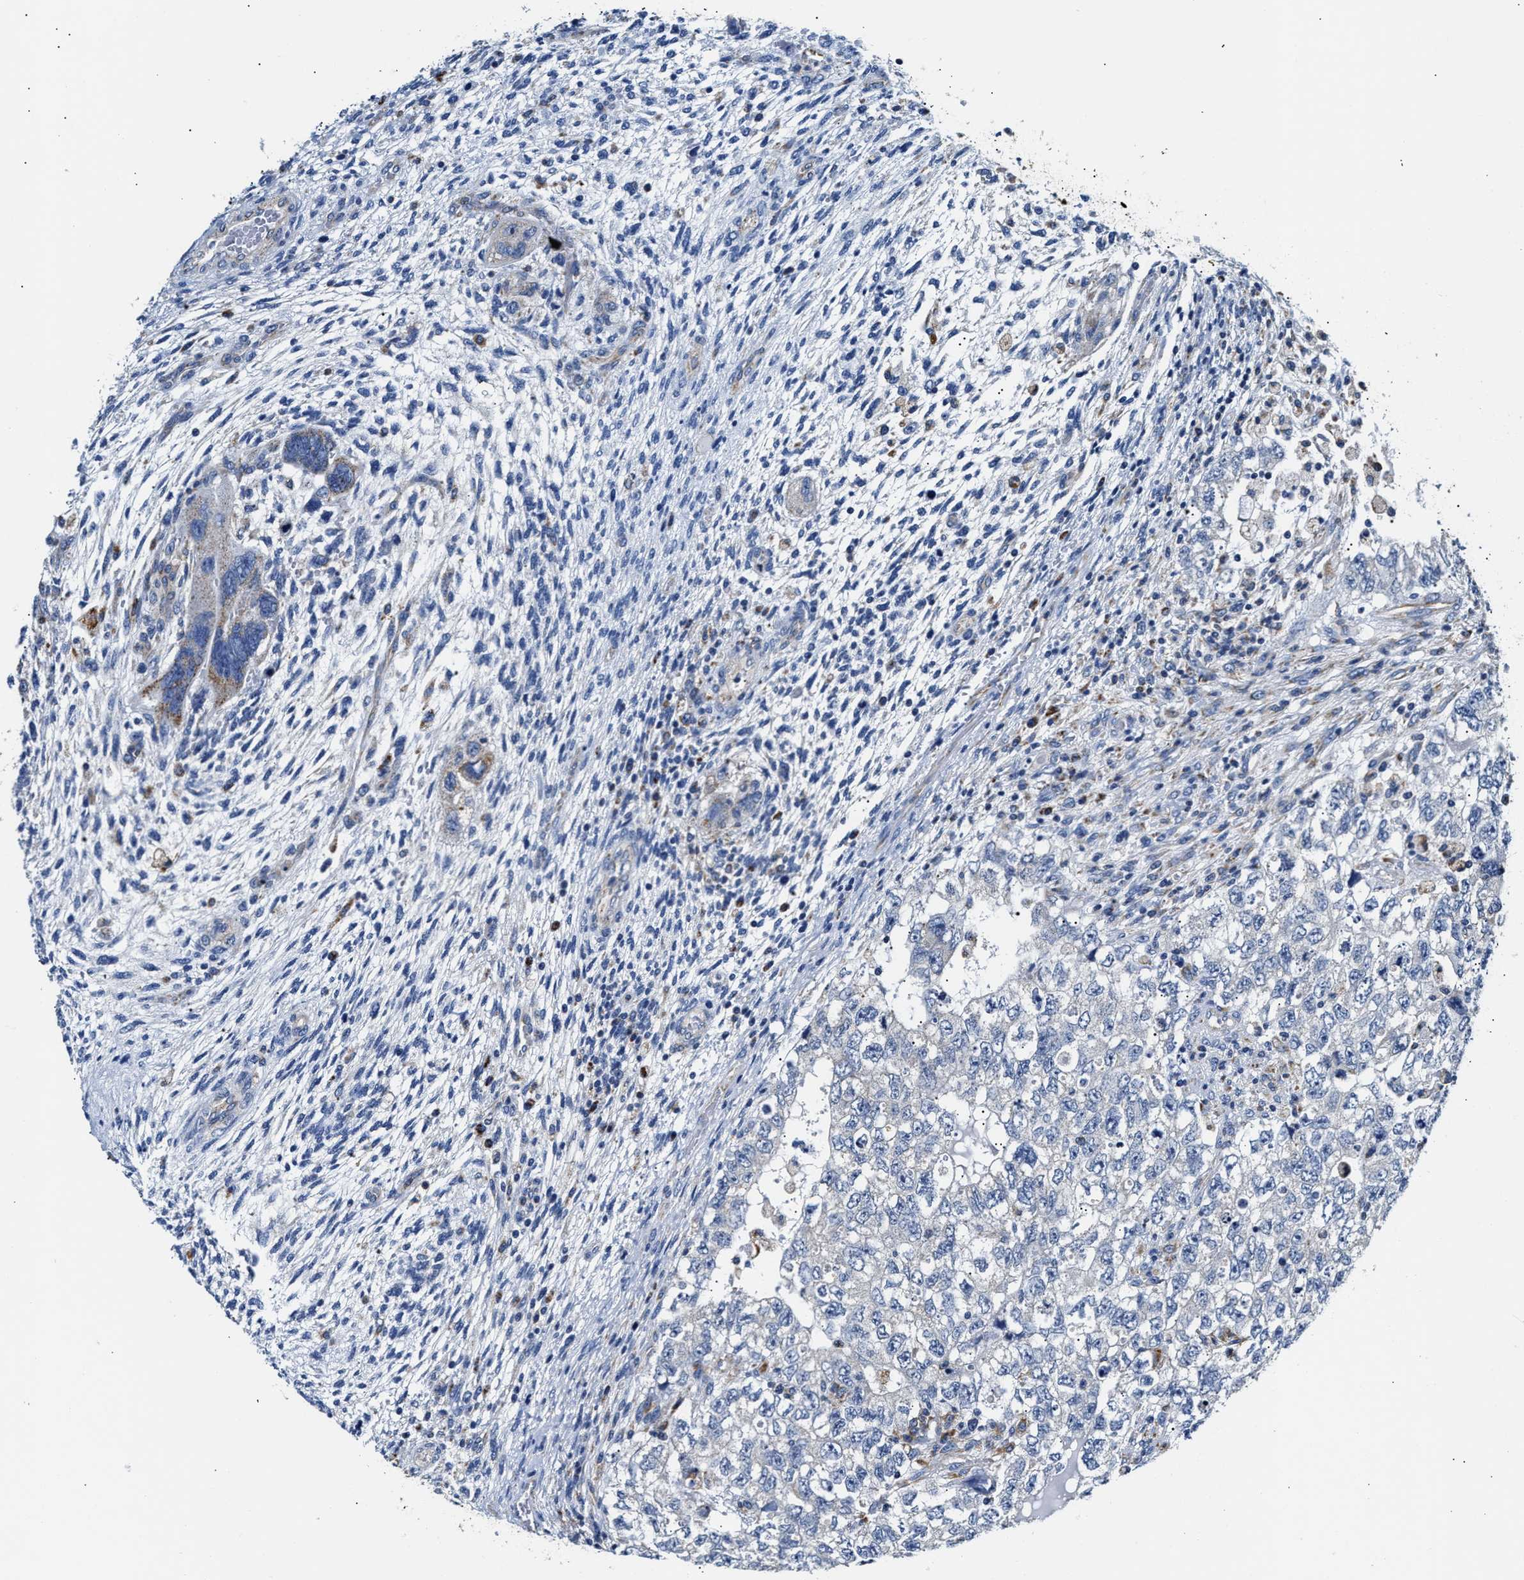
{"staining": {"intensity": "negative", "quantity": "none", "location": "none"}, "tissue": "testis cancer", "cell_type": "Tumor cells", "image_type": "cancer", "snomed": [{"axis": "morphology", "description": "Carcinoma, Embryonal, NOS"}, {"axis": "topography", "description": "Testis"}], "caption": "Embryonal carcinoma (testis) stained for a protein using immunohistochemistry (IHC) reveals no expression tumor cells.", "gene": "ACADVL", "patient": {"sex": "male", "age": 36}}